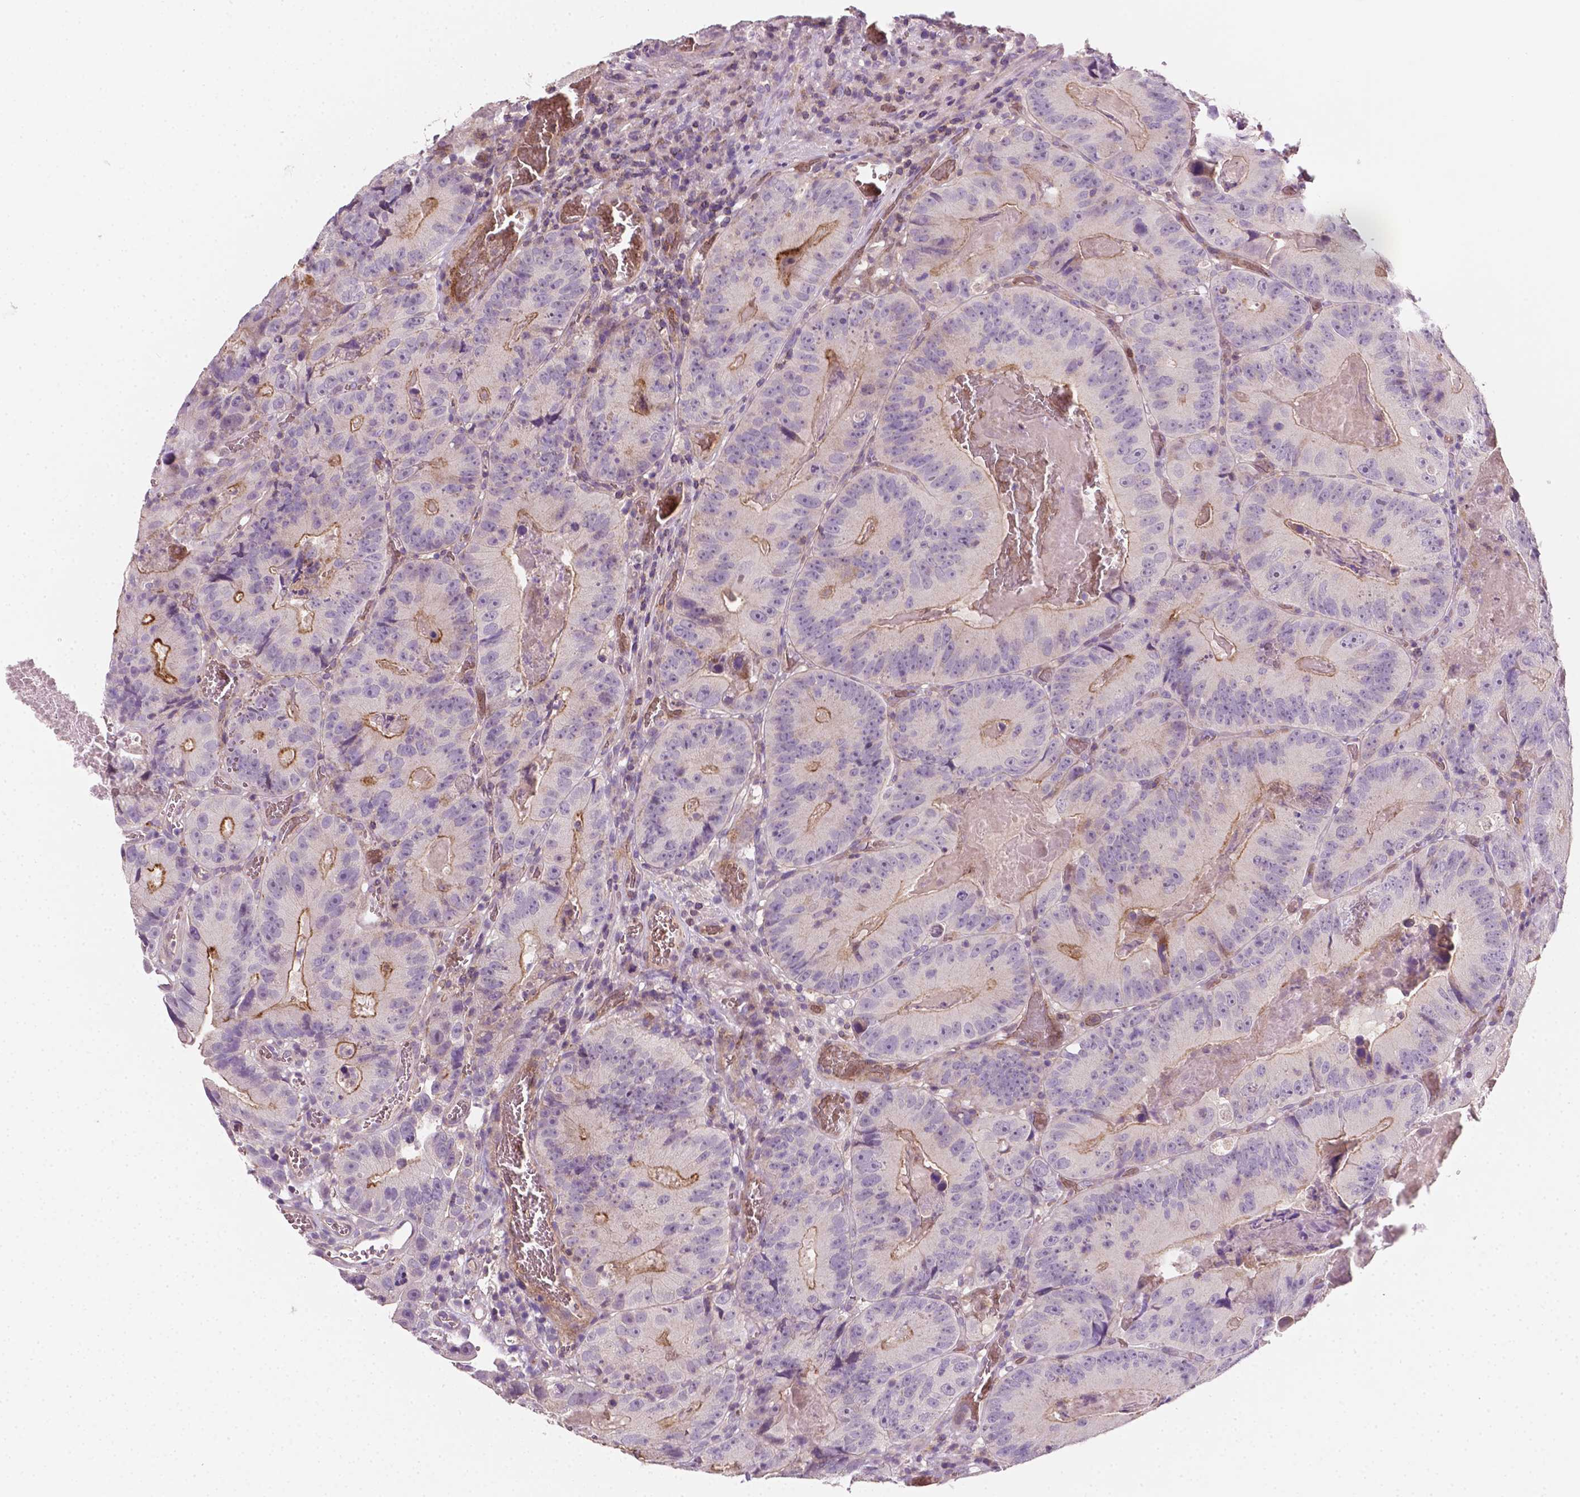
{"staining": {"intensity": "moderate", "quantity": "<25%", "location": "cytoplasmic/membranous"}, "tissue": "colorectal cancer", "cell_type": "Tumor cells", "image_type": "cancer", "snomed": [{"axis": "morphology", "description": "Adenocarcinoma, NOS"}, {"axis": "topography", "description": "Colon"}], "caption": "This image demonstrates IHC staining of colorectal cancer, with low moderate cytoplasmic/membranous expression in approximately <25% of tumor cells.", "gene": "EGFR", "patient": {"sex": "female", "age": 86}}